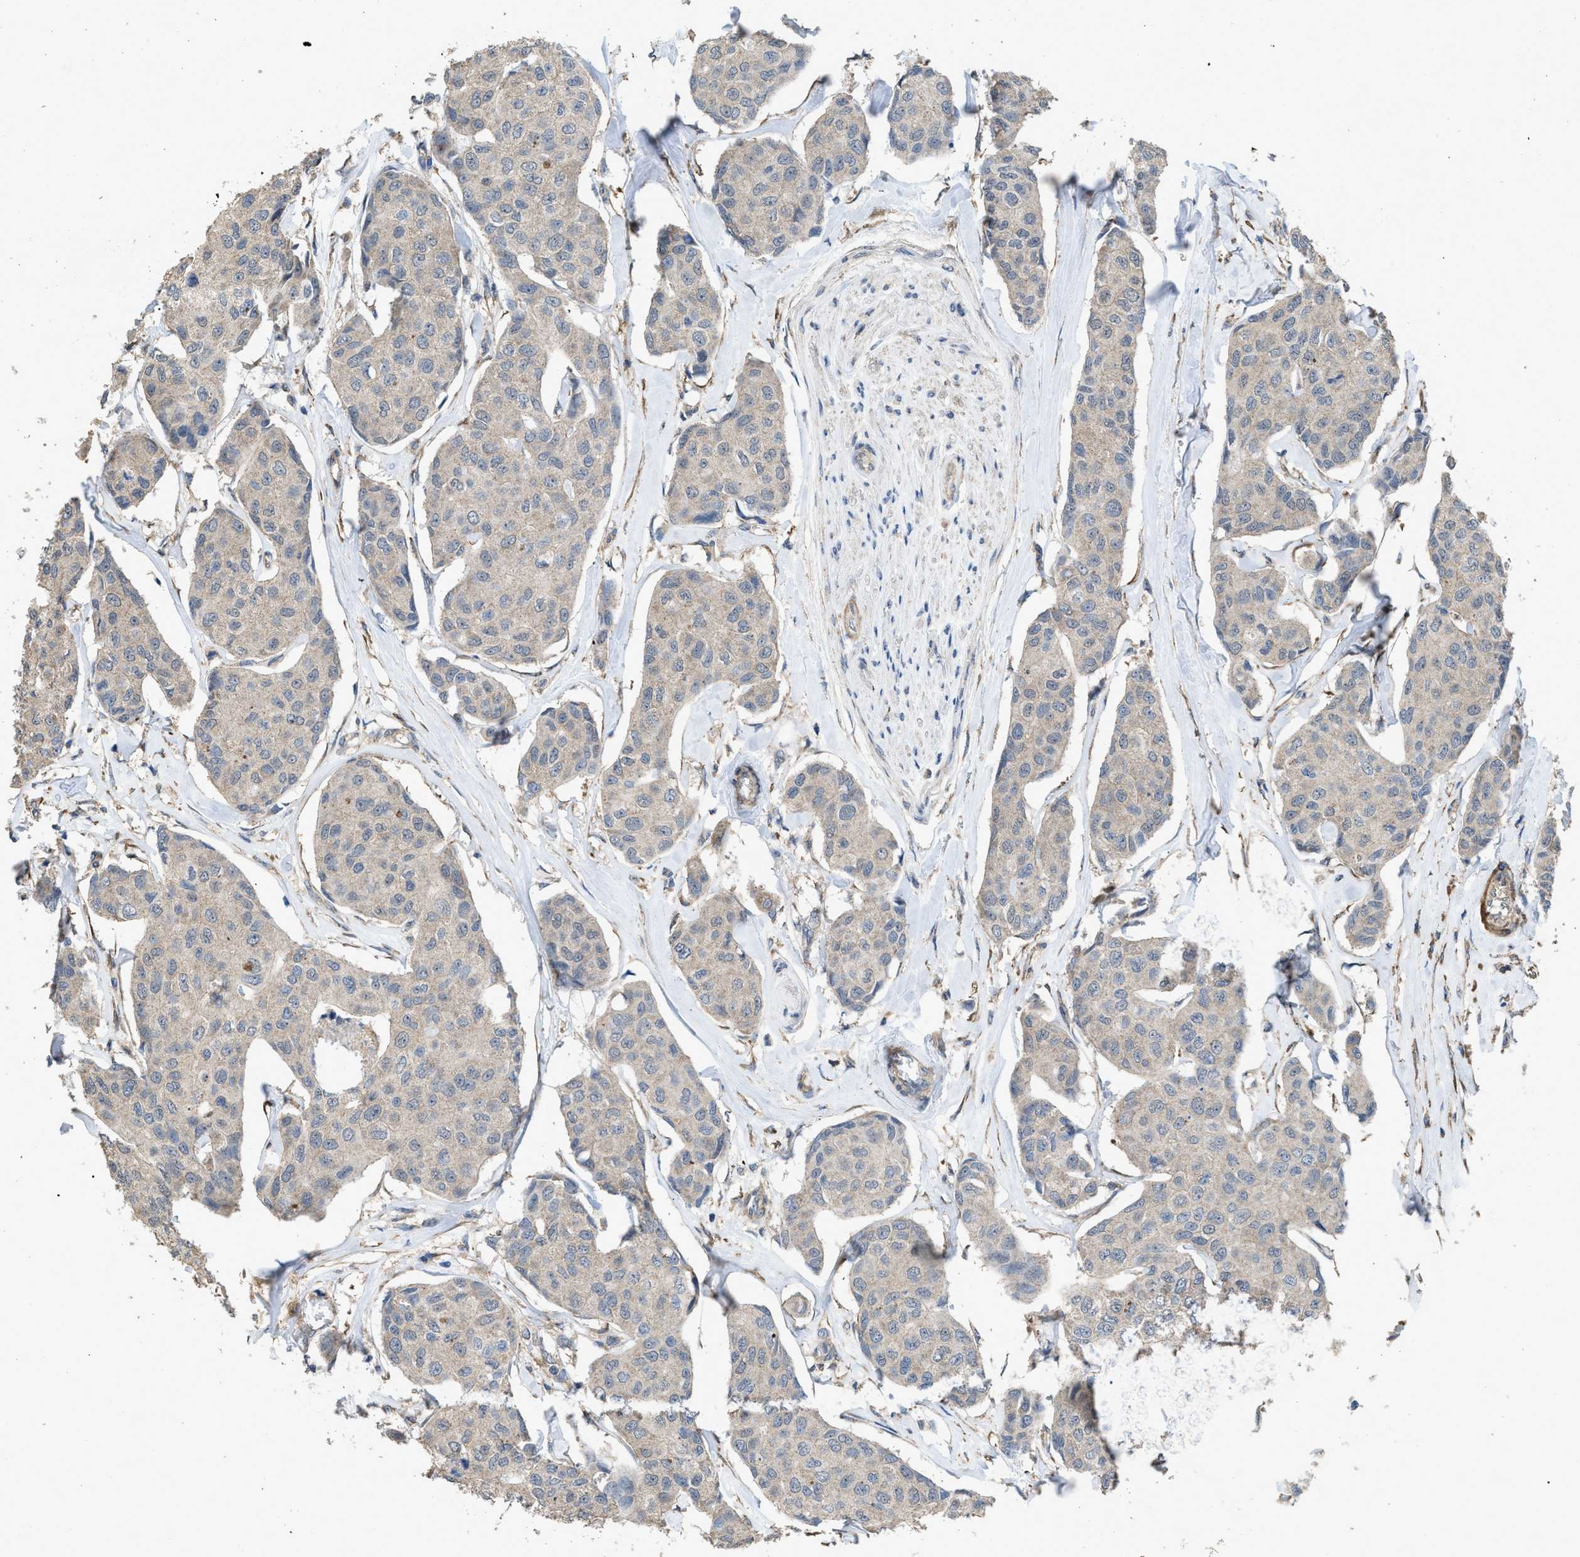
{"staining": {"intensity": "weak", "quantity": ">75%", "location": "cytoplasmic/membranous"}, "tissue": "breast cancer", "cell_type": "Tumor cells", "image_type": "cancer", "snomed": [{"axis": "morphology", "description": "Duct carcinoma"}, {"axis": "topography", "description": "Breast"}], "caption": "Immunohistochemical staining of human breast invasive ductal carcinoma reveals low levels of weak cytoplasmic/membranous protein expression in approximately >75% of tumor cells.", "gene": "ARL6", "patient": {"sex": "female", "age": 80}}